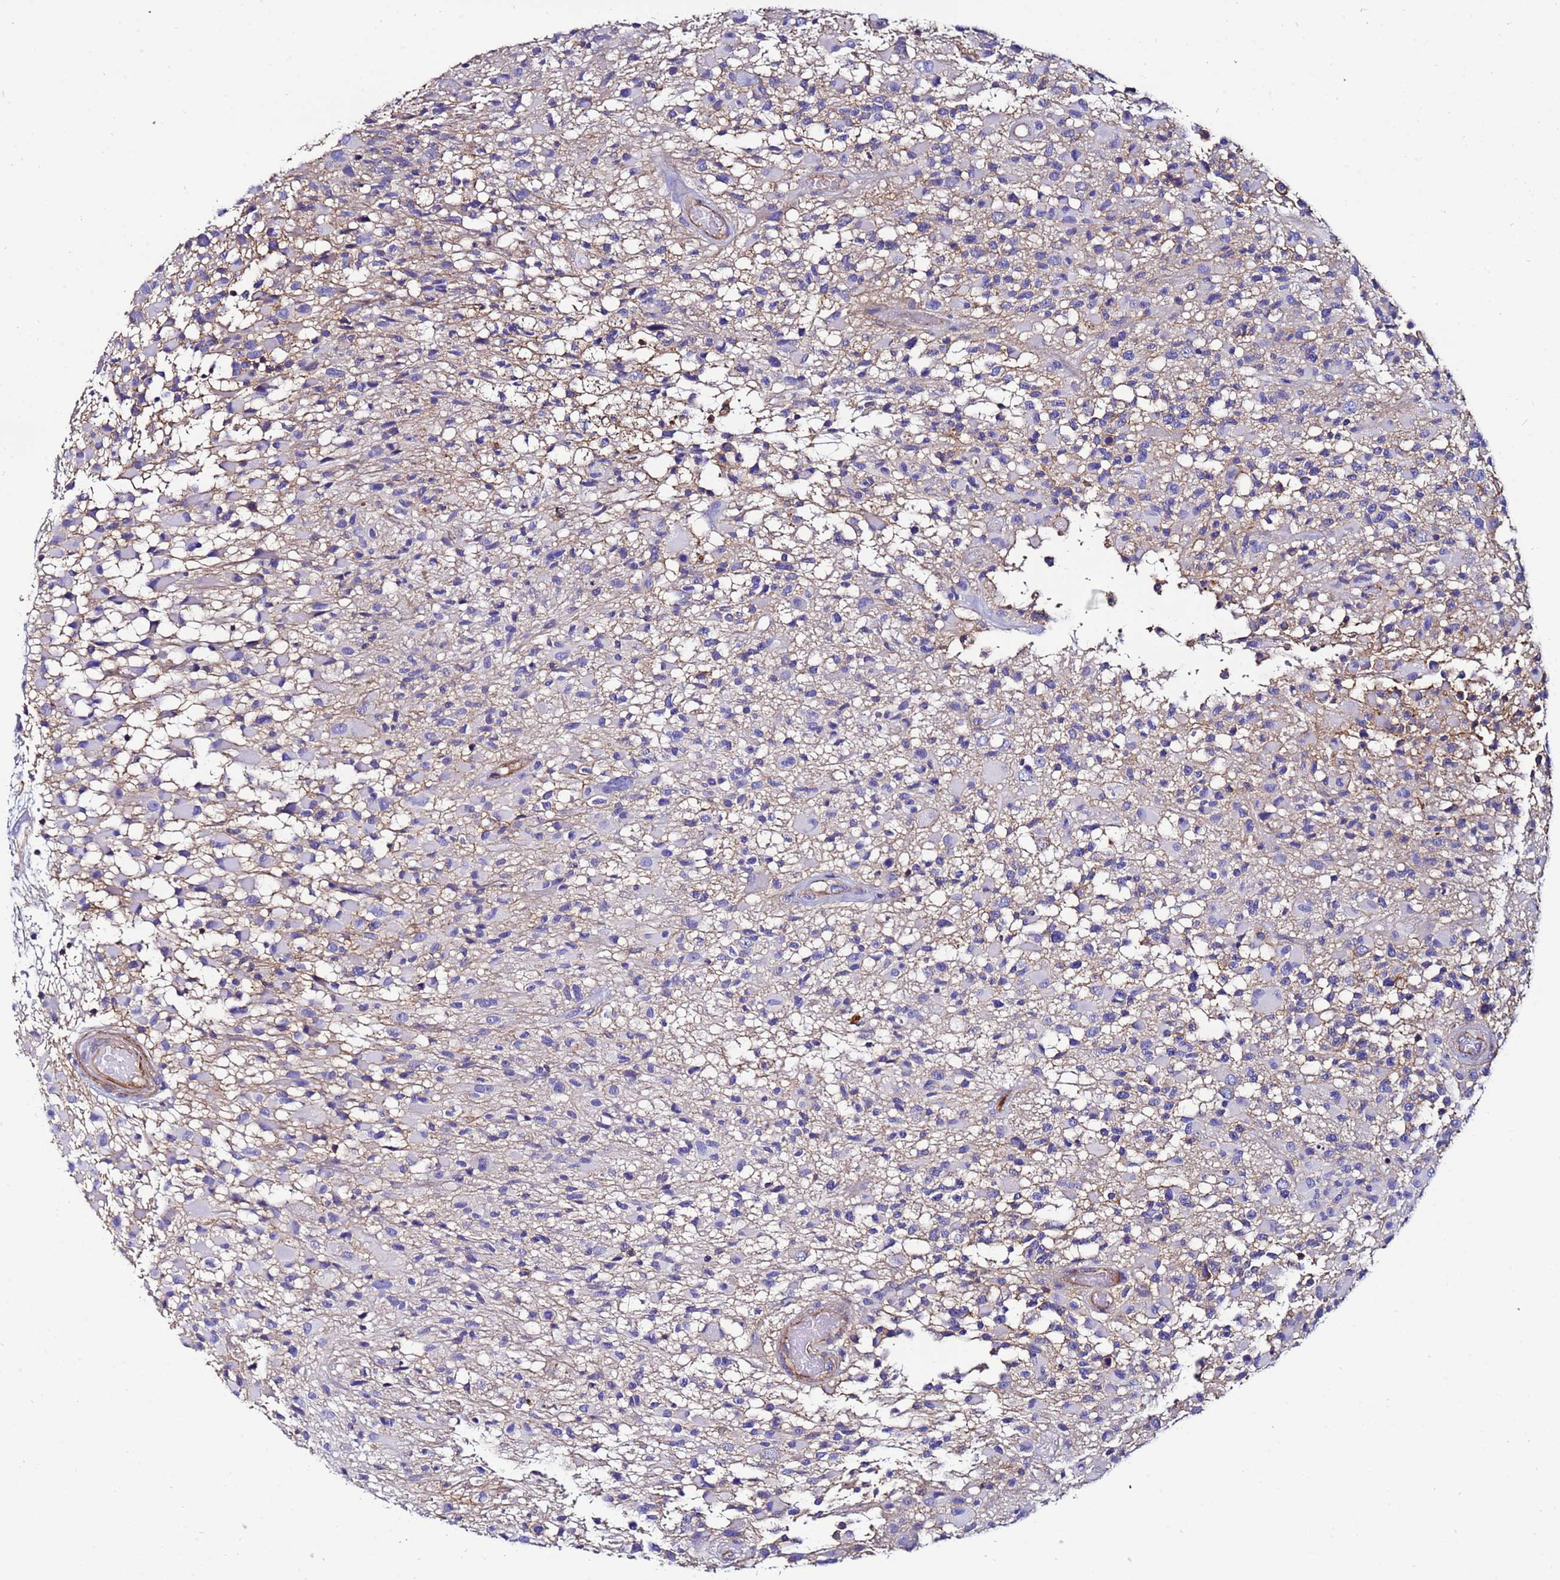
{"staining": {"intensity": "negative", "quantity": "none", "location": "none"}, "tissue": "glioma", "cell_type": "Tumor cells", "image_type": "cancer", "snomed": [{"axis": "morphology", "description": "Glioma, malignant, High grade"}, {"axis": "morphology", "description": "Glioblastoma, NOS"}, {"axis": "topography", "description": "Brain"}], "caption": "IHC micrograph of human glioblastoma stained for a protein (brown), which exhibits no staining in tumor cells.", "gene": "ACTB", "patient": {"sex": "male", "age": 60}}